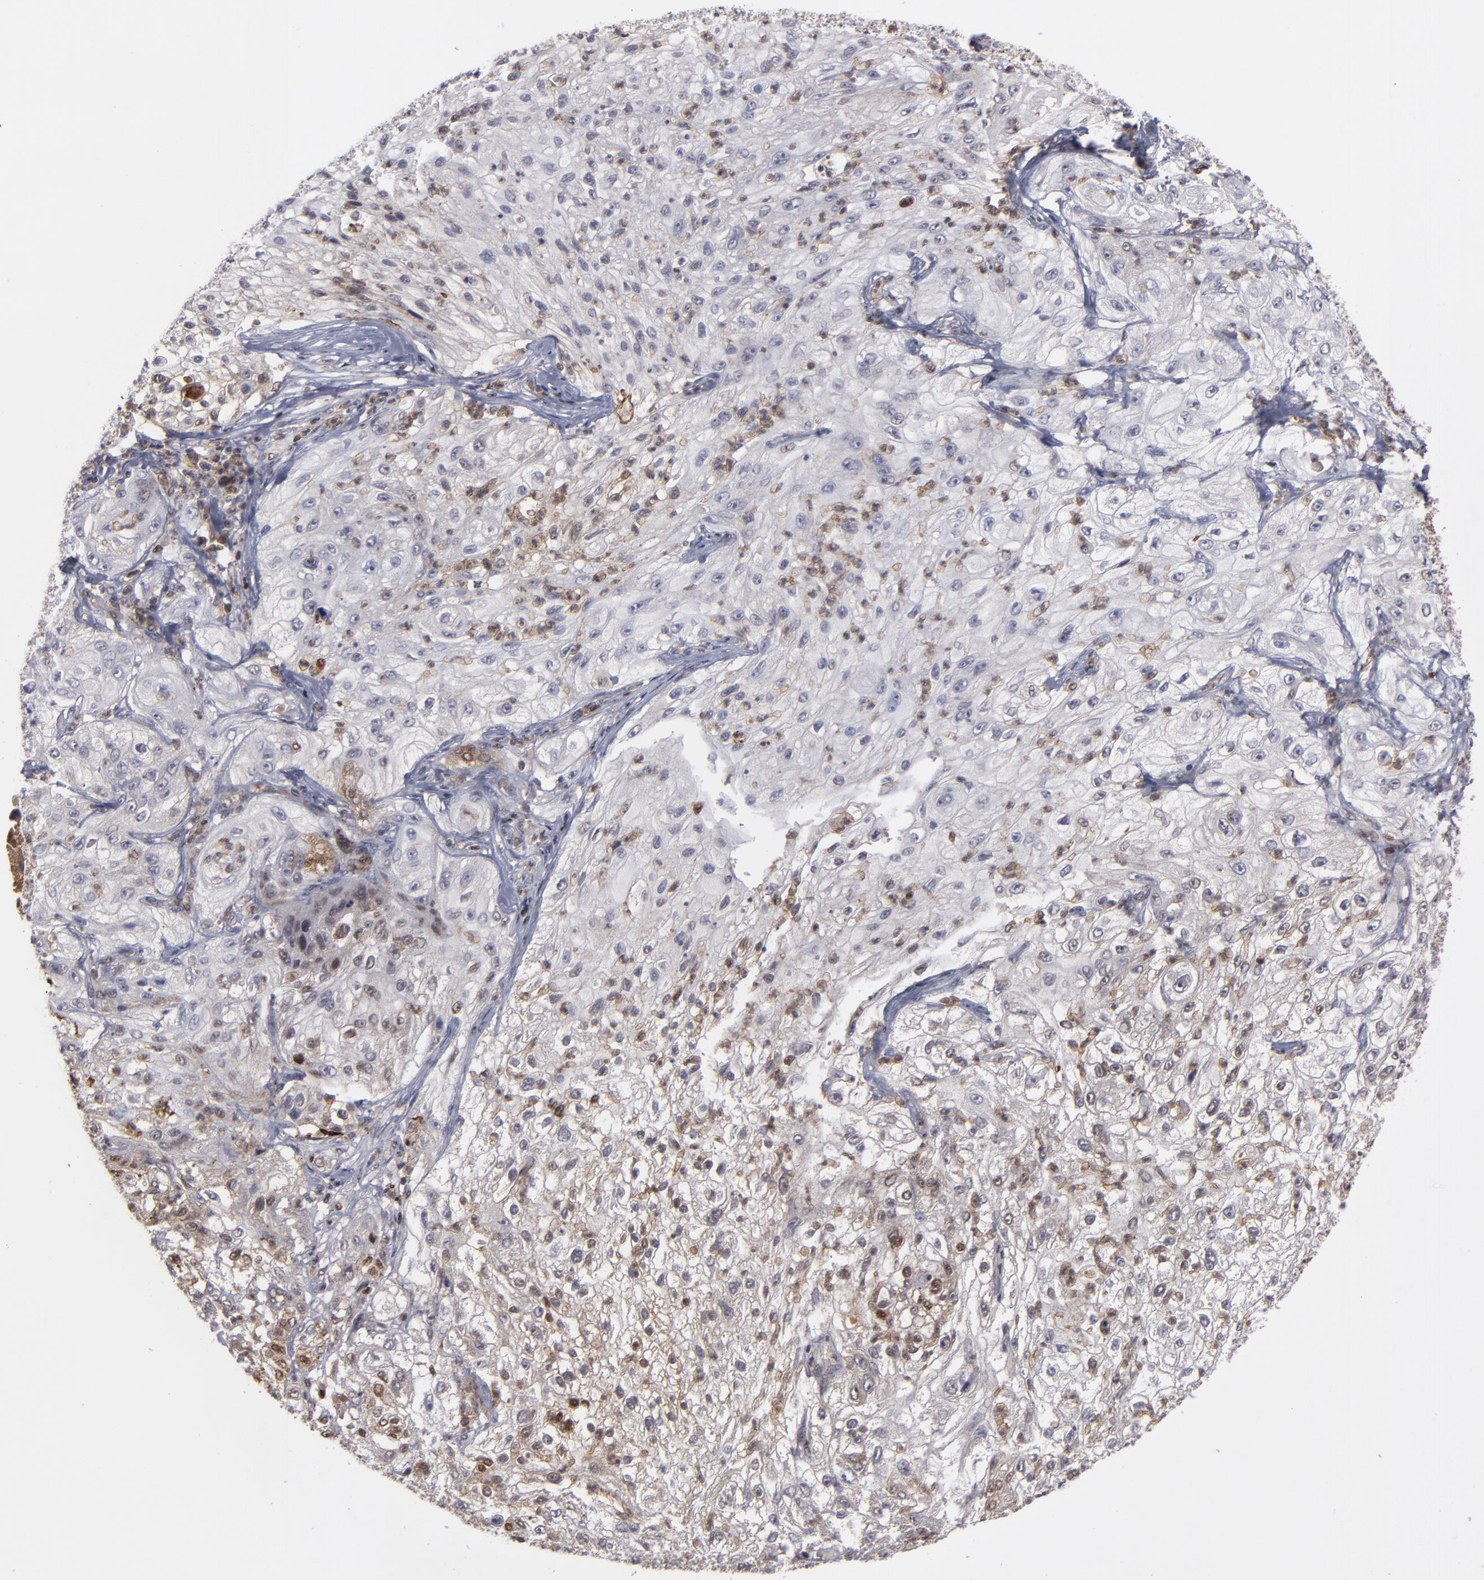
{"staining": {"intensity": "weak", "quantity": "25%-75%", "location": "cytoplasmic/membranous,nuclear"}, "tissue": "lung cancer", "cell_type": "Tumor cells", "image_type": "cancer", "snomed": [{"axis": "morphology", "description": "Inflammation, NOS"}, {"axis": "morphology", "description": "Squamous cell carcinoma, NOS"}, {"axis": "topography", "description": "Lymph node"}, {"axis": "topography", "description": "Soft tissue"}, {"axis": "topography", "description": "Lung"}], "caption": "Immunohistochemistry (IHC) photomicrograph of human lung cancer (squamous cell carcinoma) stained for a protein (brown), which reveals low levels of weak cytoplasmic/membranous and nuclear expression in approximately 25%-75% of tumor cells.", "gene": "GSR", "patient": {"sex": "male", "age": 66}}